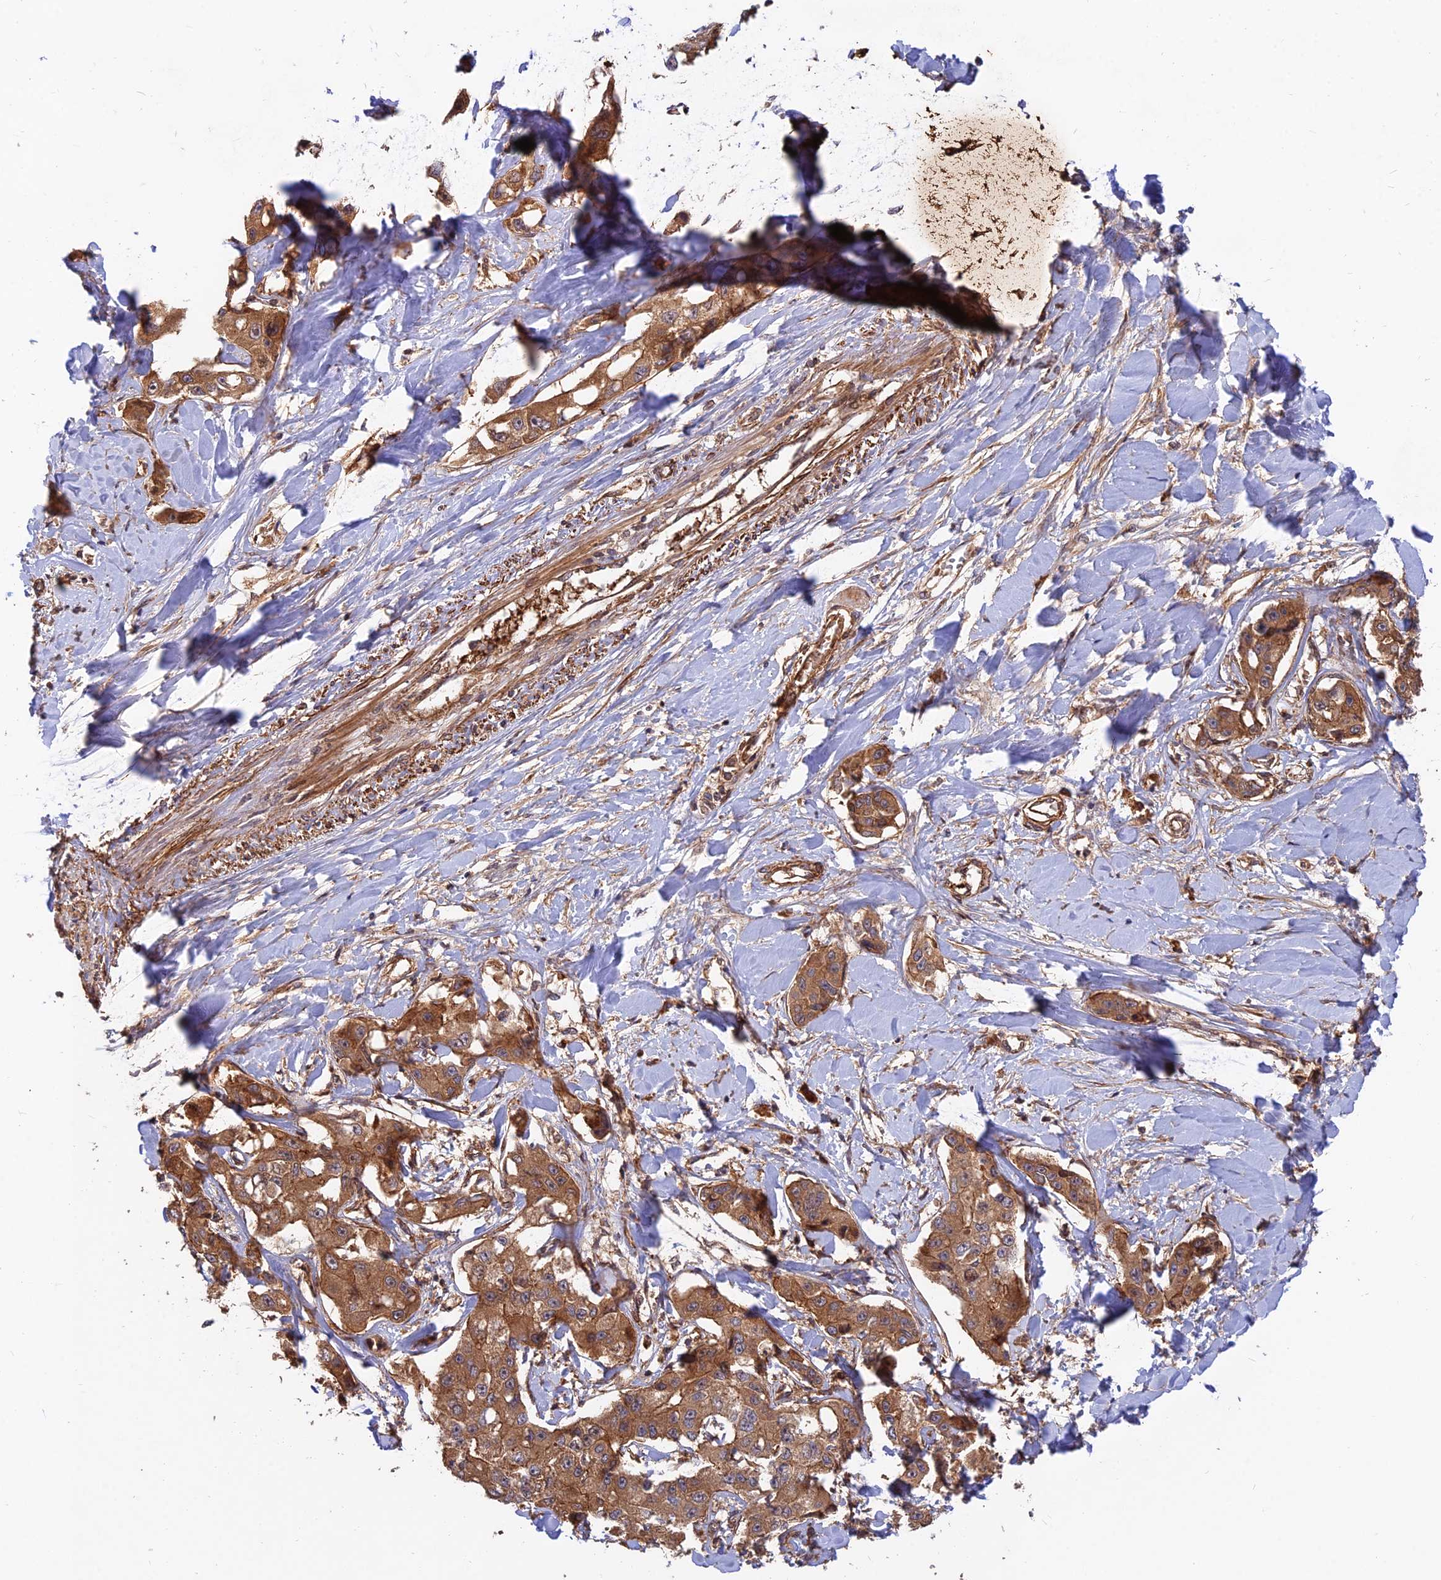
{"staining": {"intensity": "moderate", "quantity": ">75%", "location": "cytoplasmic/membranous"}, "tissue": "liver cancer", "cell_type": "Tumor cells", "image_type": "cancer", "snomed": [{"axis": "morphology", "description": "Cholangiocarcinoma"}, {"axis": "topography", "description": "Liver"}], "caption": "Immunohistochemical staining of human liver cancer demonstrates medium levels of moderate cytoplasmic/membranous protein positivity in approximately >75% of tumor cells.", "gene": "RELCH", "patient": {"sex": "male", "age": 59}}